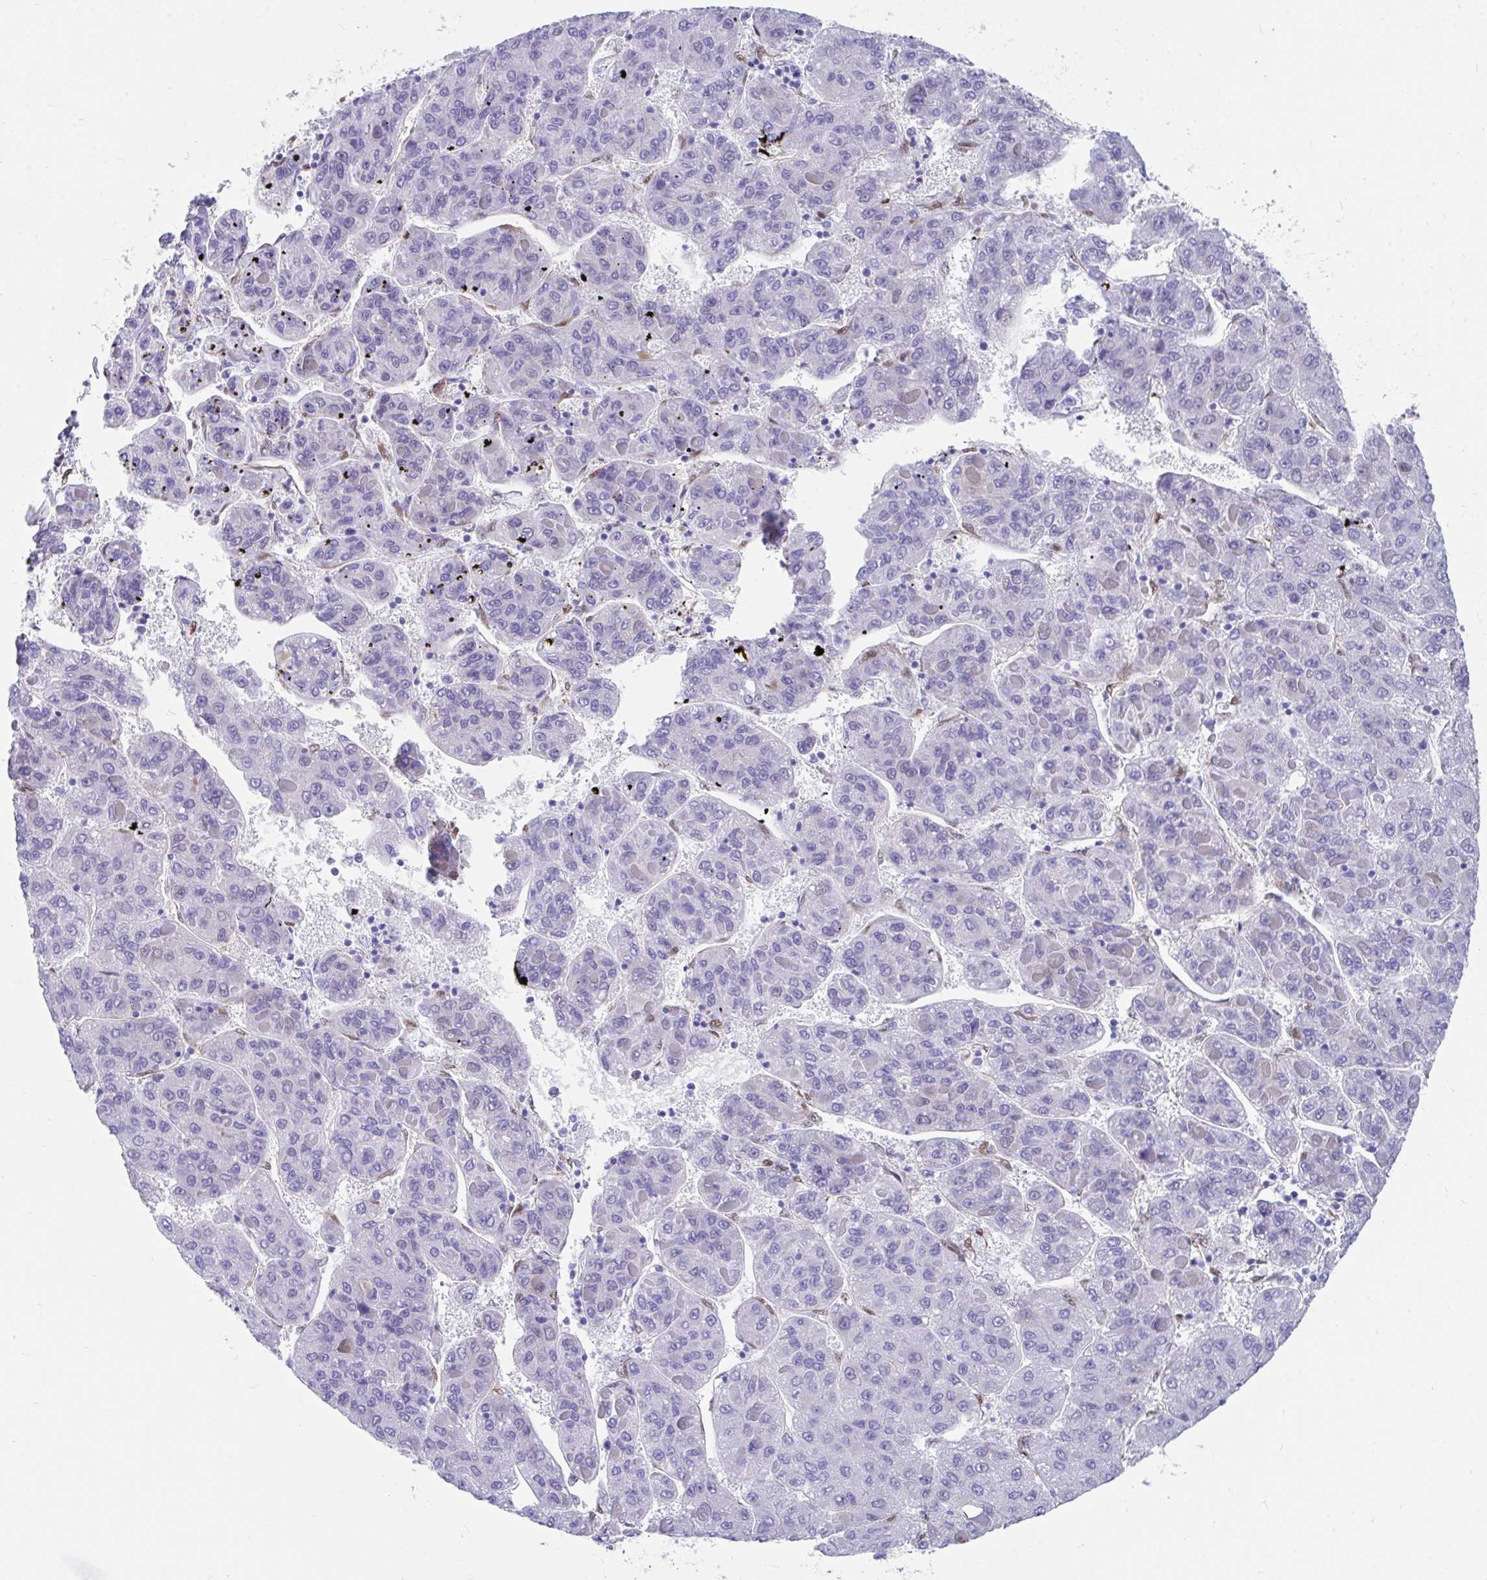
{"staining": {"intensity": "negative", "quantity": "none", "location": "none"}, "tissue": "liver cancer", "cell_type": "Tumor cells", "image_type": "cancer", "snomed": [{"axis": "morphology", "description": "Carcinoma, Hepatocellular, NOS"}, {"axis": "topography", "description": "Liver"}], "caption": "This photomicrograph is of liver cancer stained with immunohistochemistry to label a protein in brown with the nuclei are counter-stained blue. There is no expression in tumor cells.", "gene": "RBPMS", "patient": {"sex": "female", "age": 82}}